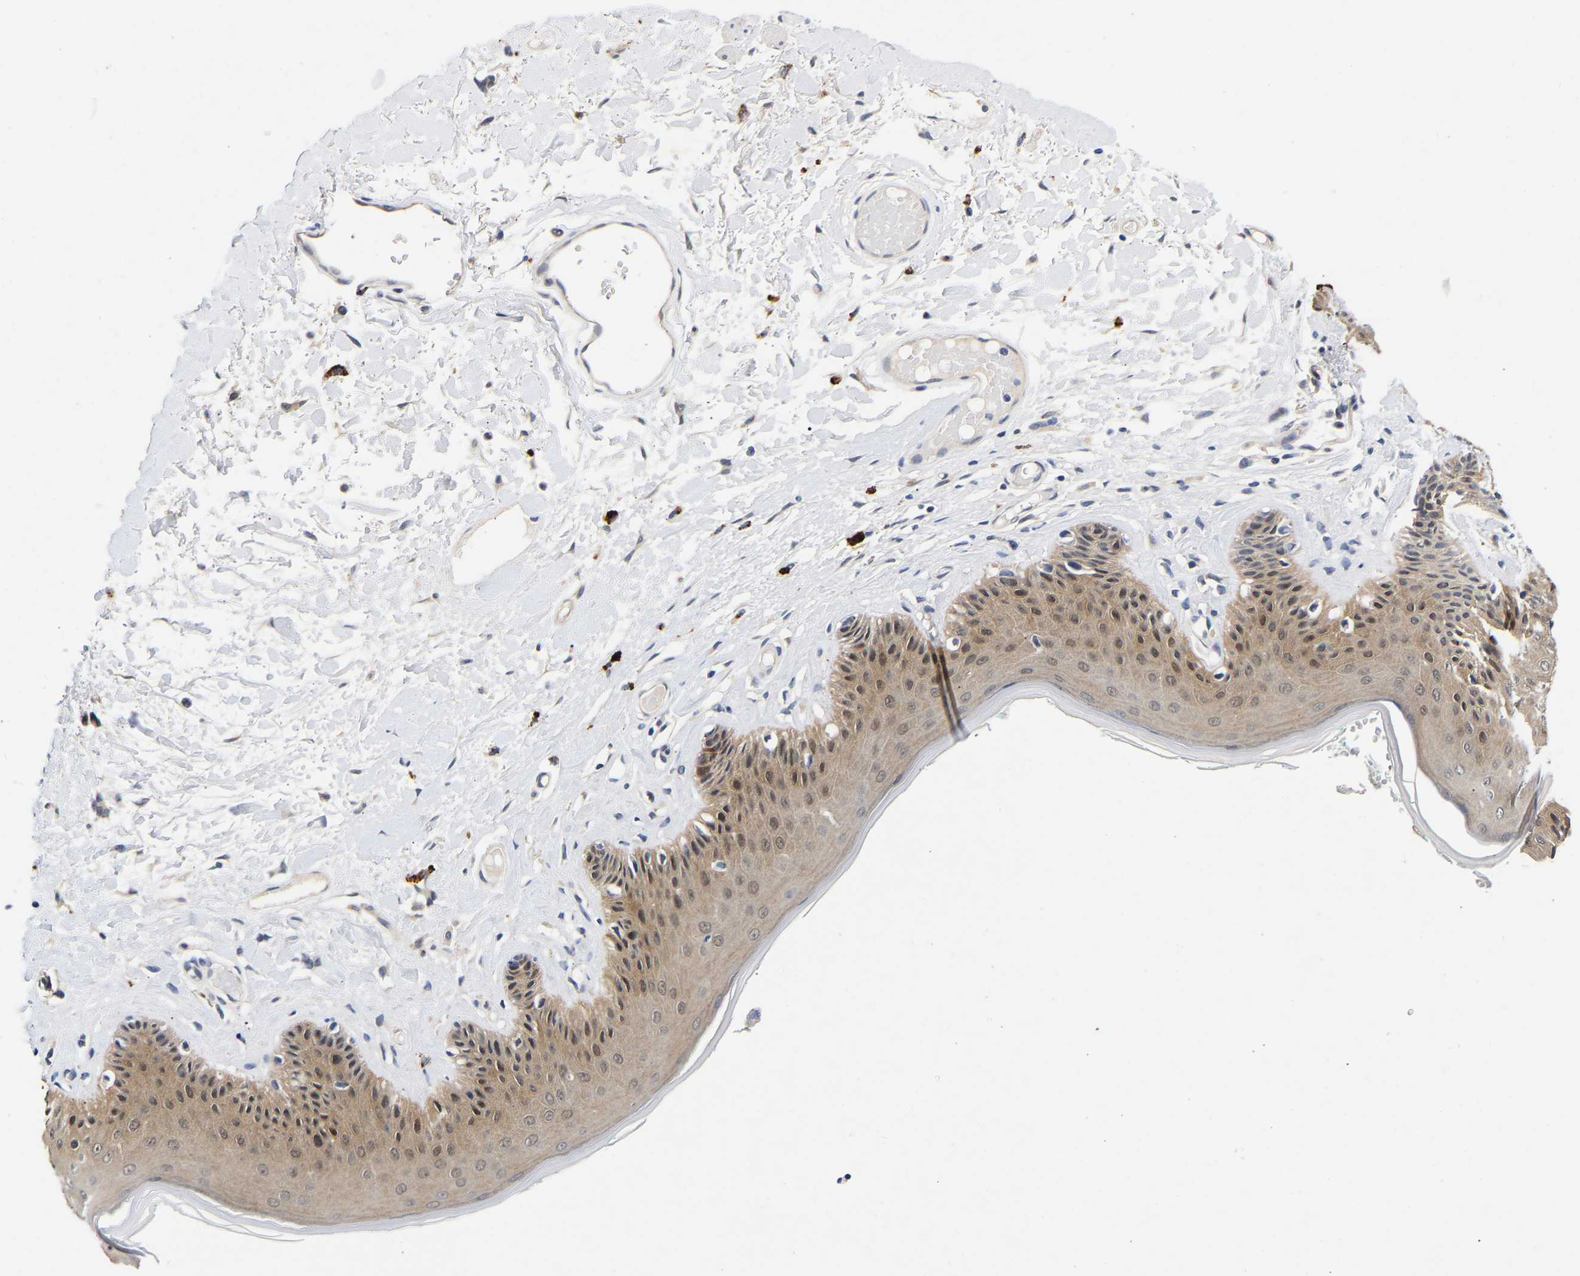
{"staining": {"intensity": "moderate", "quantity": "25%-75%", "location": "cytoplasmic/membranous,nuclear"}, "tissue": "skin", "cell_type": "Epidermal cells", "image_type": "normal", "snomed": [{"axis": "morphology", "description": "Normal tissue, NOS"}, {"axis": "topography", "description": "Vulva"}], "caption": "Moderate cytoplasmic/membranous,nuclear staining is present in approximately 25%-75% of epidermal cells in normal skin. The protein of interest is stained brown, and the nuclei are stained in blue (DAB (3,3'-diaminobenzidine) IHC with brightfield microscopy, high magnification).", "gene": "CCDC6", "patient": {"sex": "female", "age": 73}}